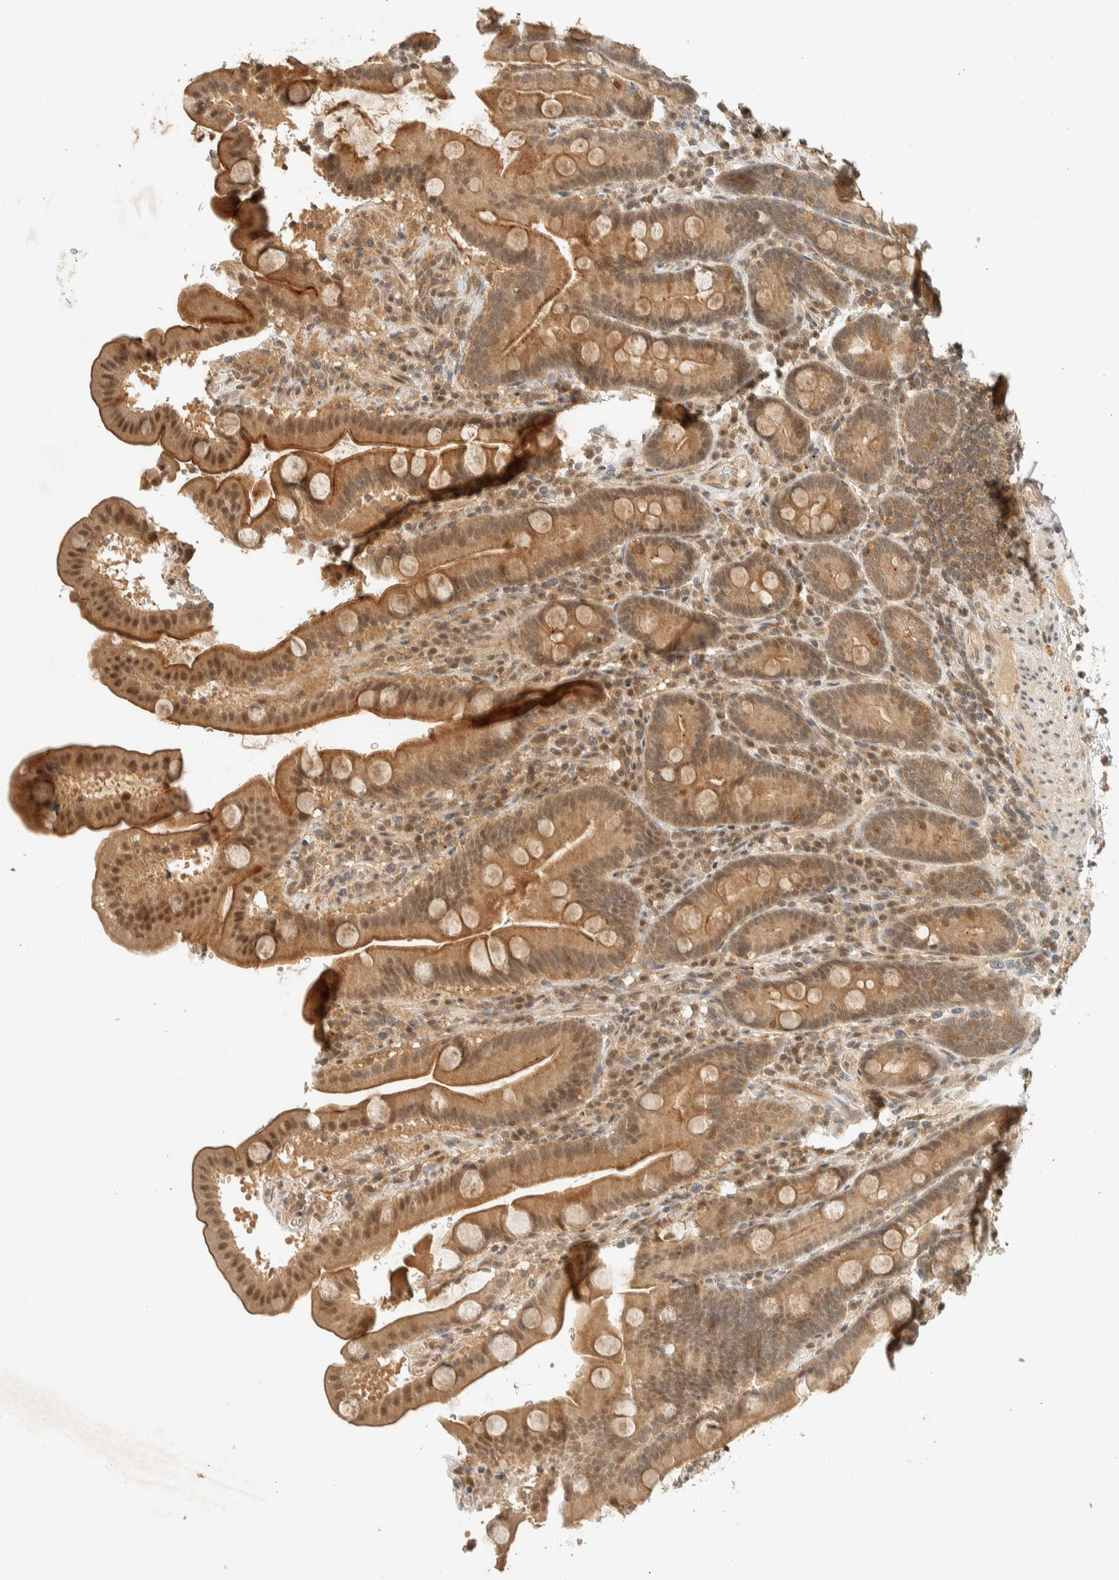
{"staining": {"intensity": "moderate", "quantity": ">75%", "location": "cytoplasmic/membranous,nuclear"}, "tissue": "duodenum", "cell_type": "Glandular cells", "image_type": "normal", "snomed": [{"axis": "morphology", "description": "Normal tissue, NOS"}, {"axis": "topography", "description": "Duodenum"}], "caption": "IHC (DAB (3,3'-diaminobenzidine)) staining of benign duodenum shows moderate cytoplasmic/membranous,nuclear protein positivity in about >75% of glandular cells.", "gene": "KIFAP3", "patient": {"sex": "male", "age": 54}}